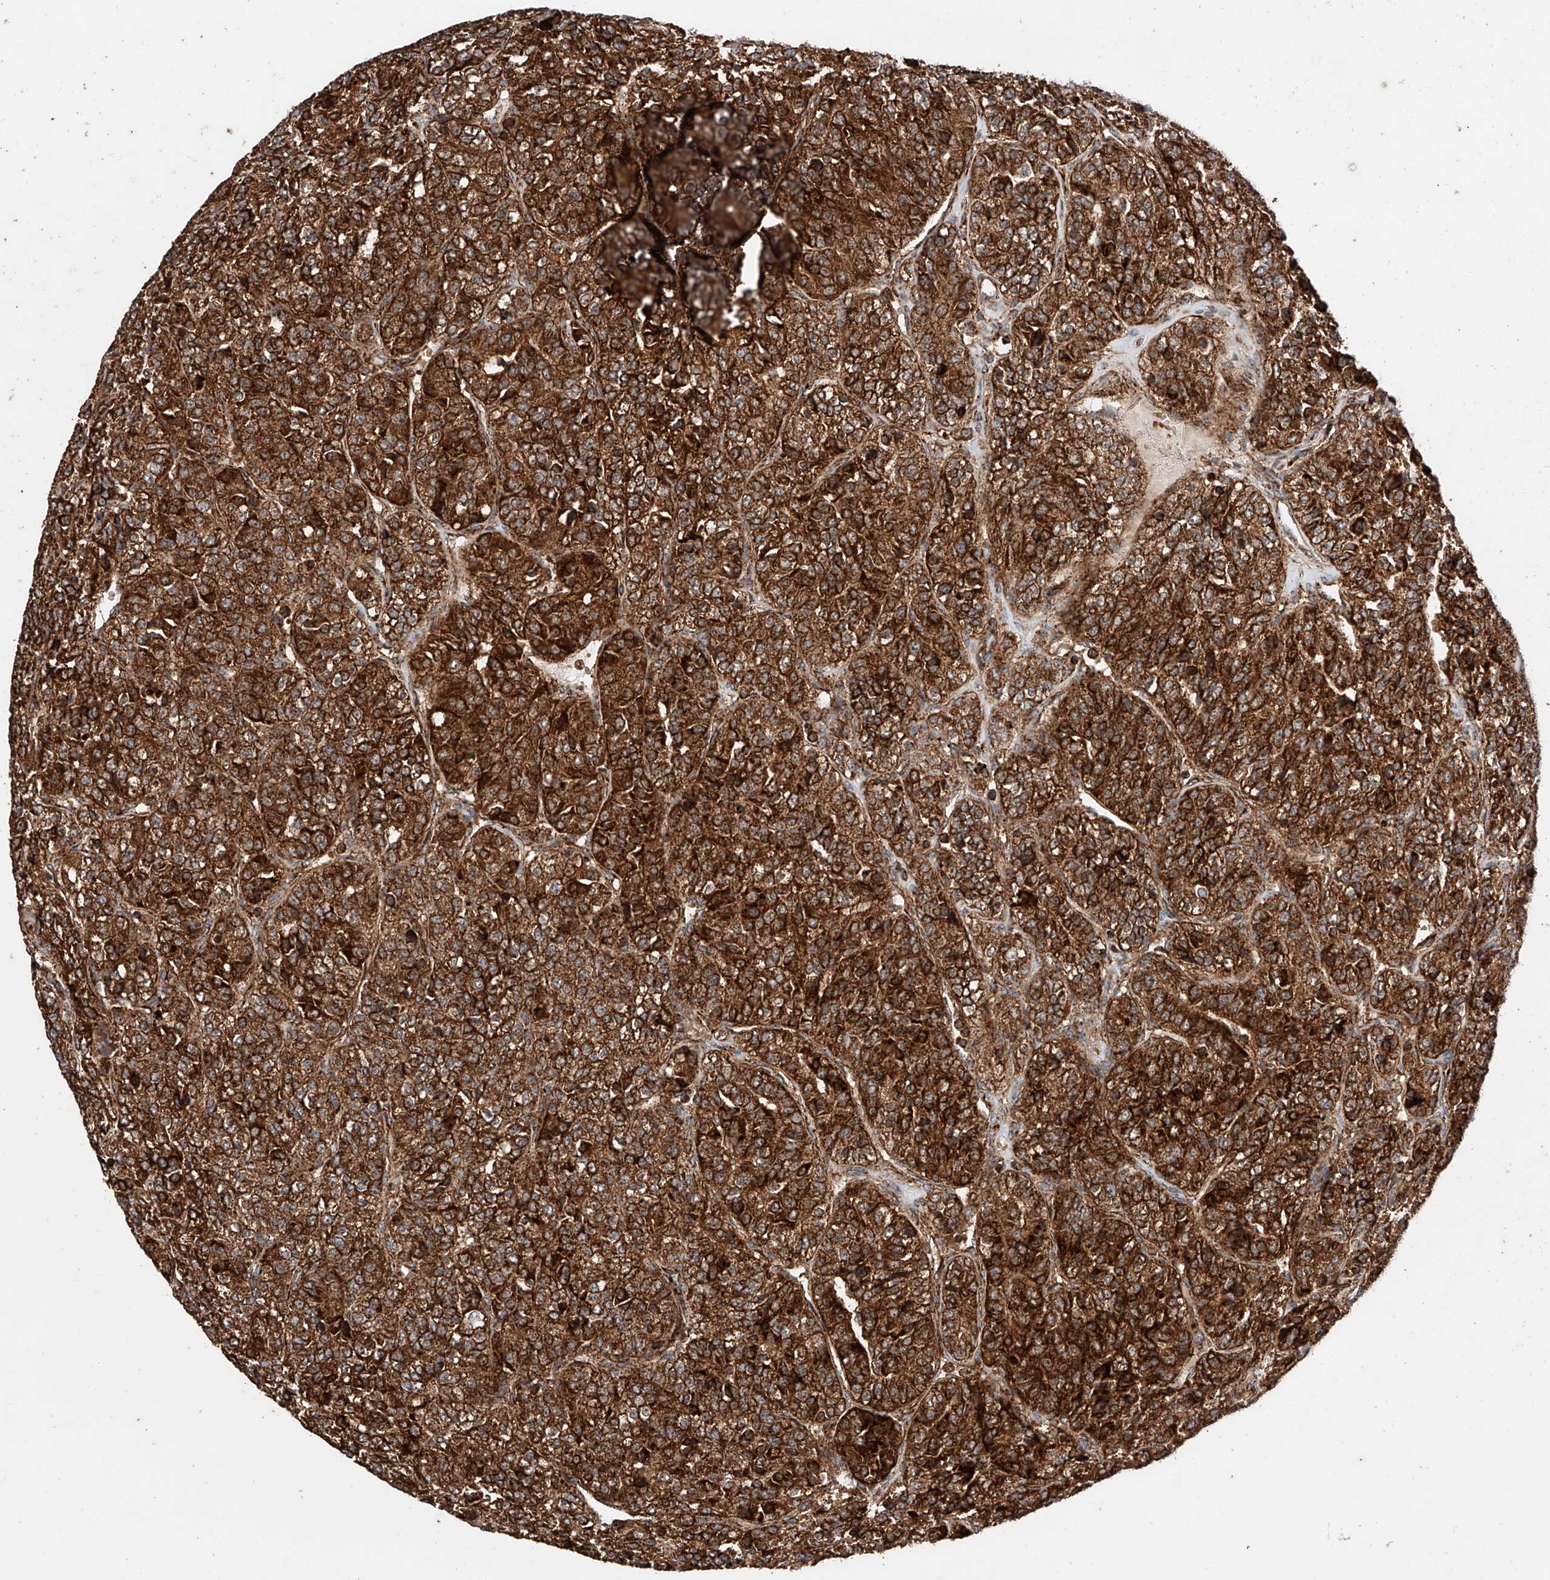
{"staining": {"intensity": "strong", "quantity": ">75%", "location": "cytoplasmic/membranous"}, "tissue": "renal cancer", "cell_type": "Tumor cells", "image_type": "cancer", "snomed": [{"axis": "morphology", "description": "Adenocarcinoma, NOS"}, {"axis": "topography", "description": "Kidney"}], "caption": "About >75% of tumor cells in human adenocarcinoma (renal) reveal strong cytoplasmic/membranous protein expression as visualized by brown immunohistochemical staining.", "gene": "PISD", "patient": {"sex": "female", "age": 63}}